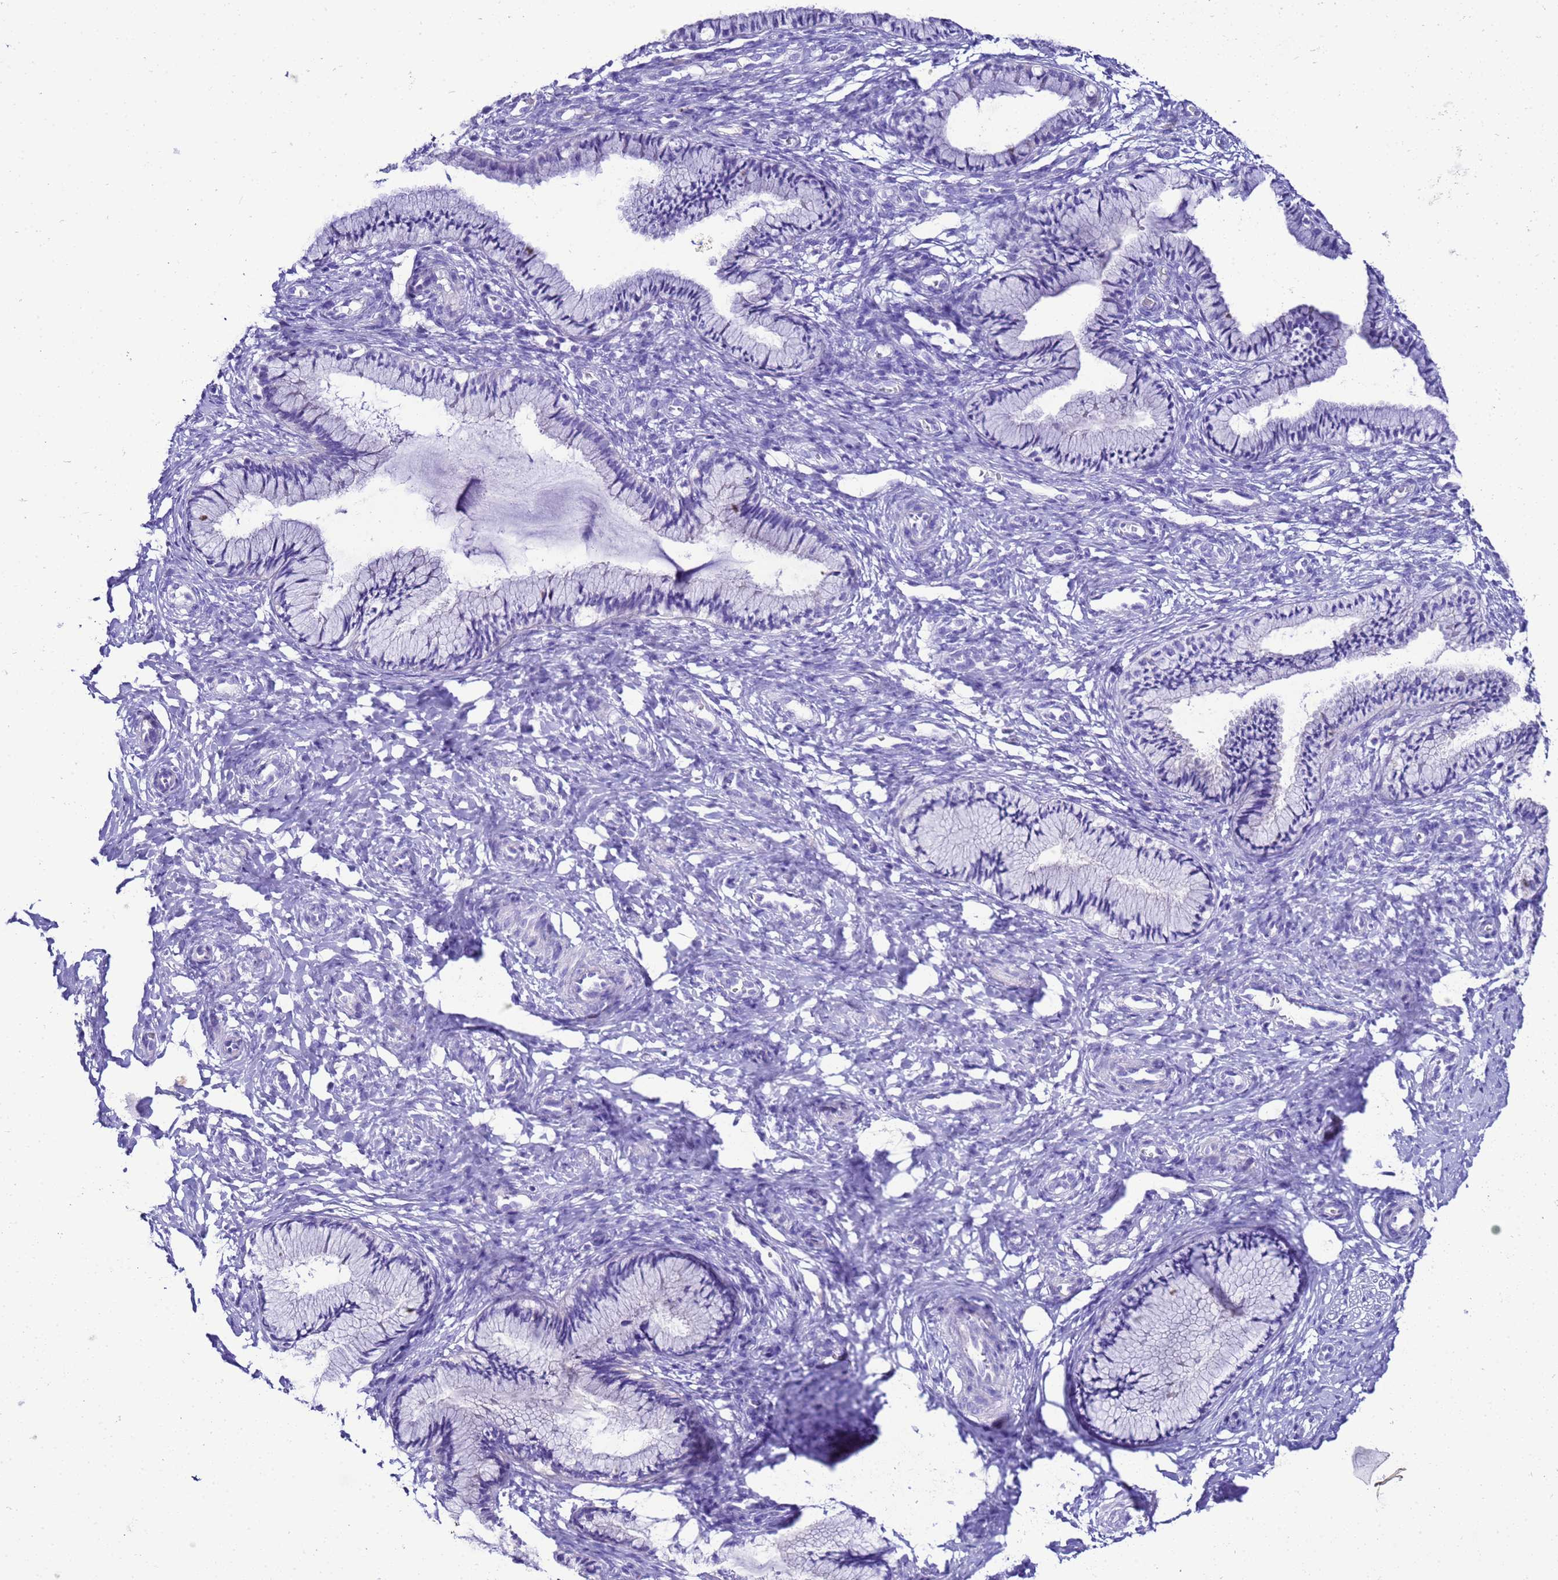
{"staining": {"intensity": "negative", "quantity": "none", "location": "none"}, "tissue": "cervix", "cell_type": "Glandular cells", "image_type": "normal", "snomed": [{"axis": "morphology", "description": "Normal tissue, NOS"}, {"axis": "topography", "description": "Cervix"}], "caption": "IHC of normal human cervix exhibits no staining in glandular cells. (DAB immunohistochemistry (IHC), high magnification).", "gene": "BEST2", "patient": {"sex": "female", "age": 27}}